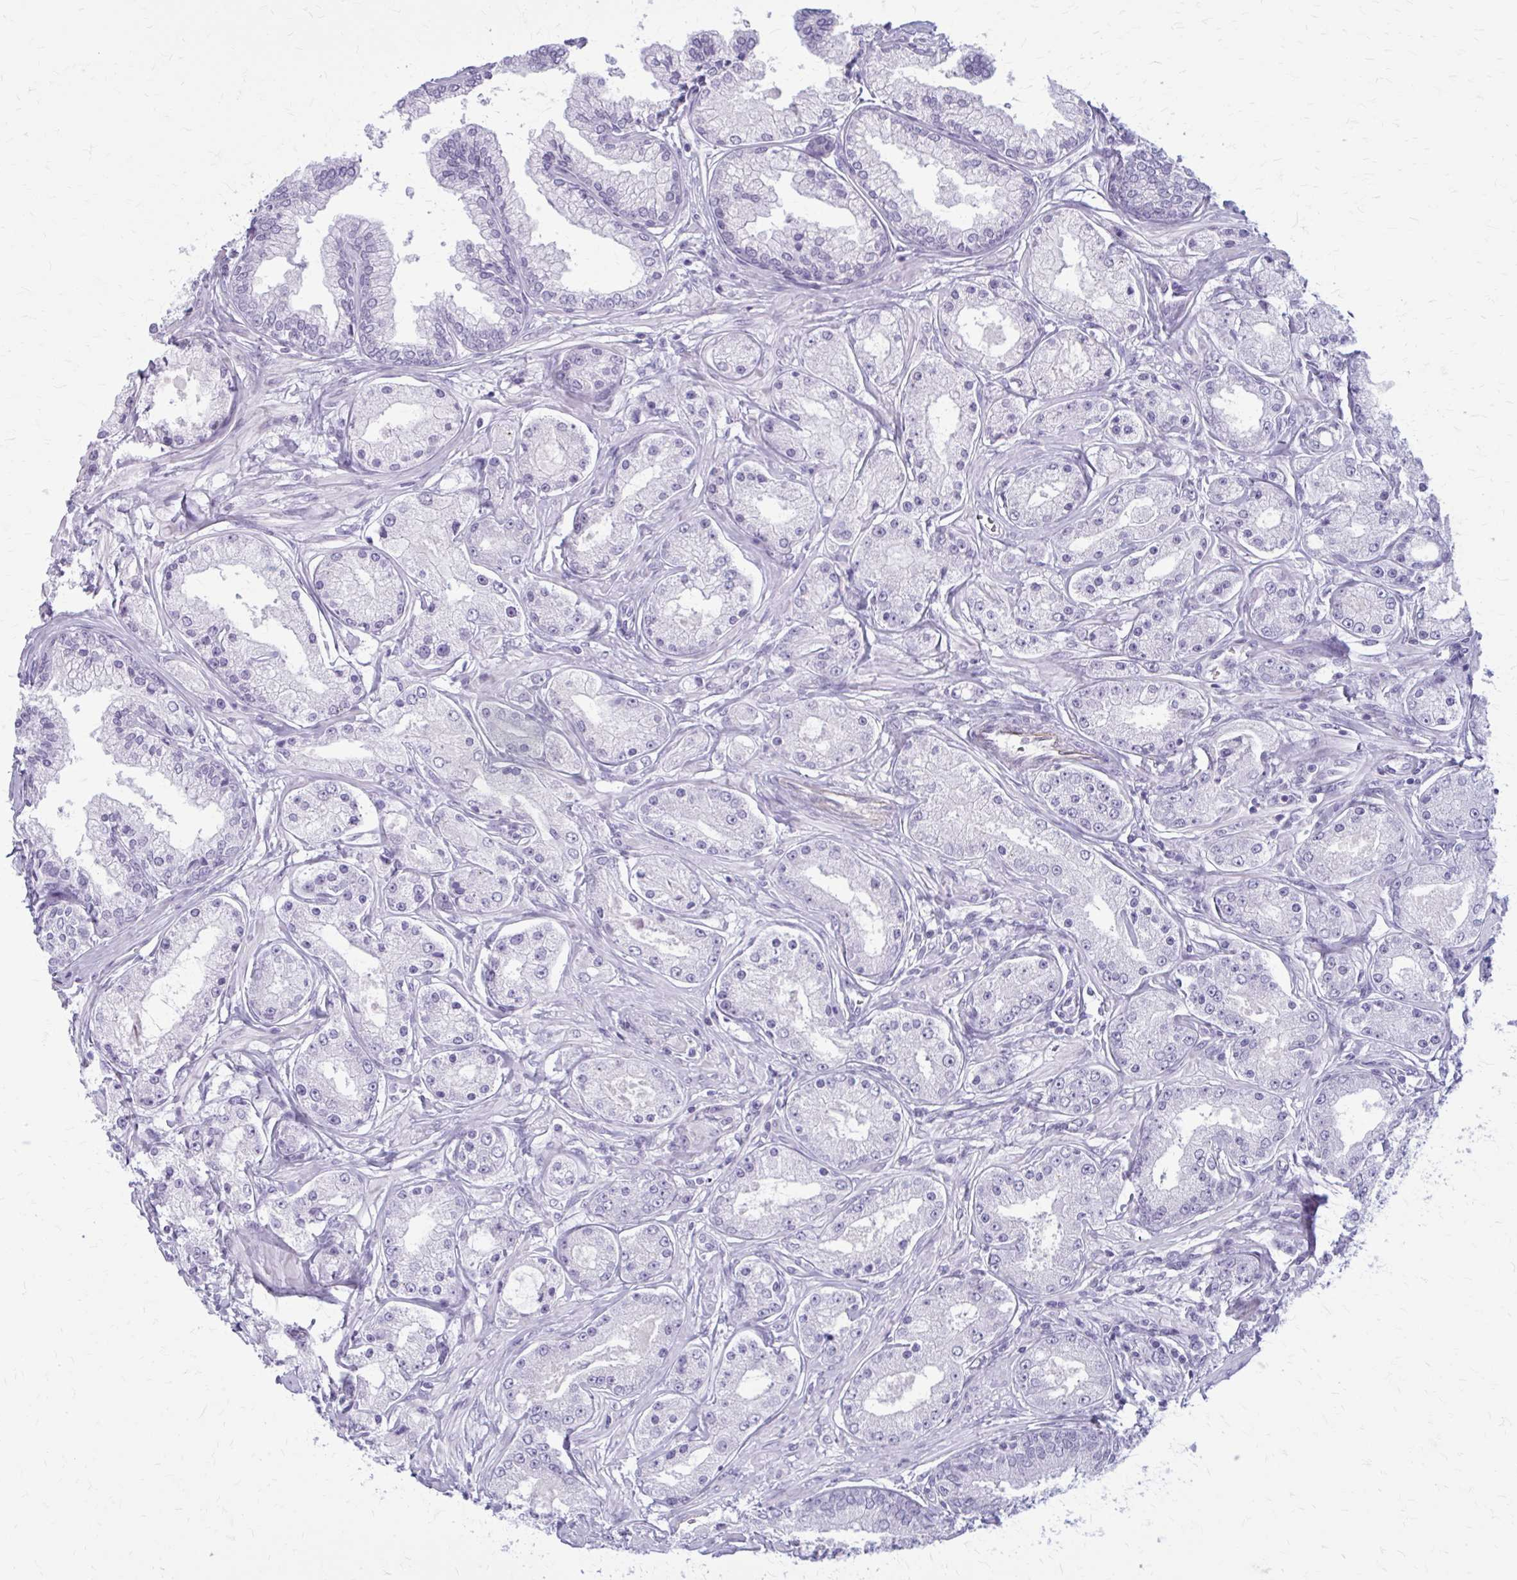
{"staining": {"intensity": "negative", "quantity": "none", "location": "none"}, "tissue": "prostate cancer", "cell_type": "Tumor cells", "image_type": "cancer", "snomed": [{"axis": "morphology", "description": "Adenocarcinoma, High grade"}, {"axis": "topography", "description": "Prostate"}], "caption": "Tumor cells are negative for brown protein staining in adenocarcinoma (high-grade) (prostate).", "gene": "CASQ2", "patient": {"sex": "male", "age": 66}}